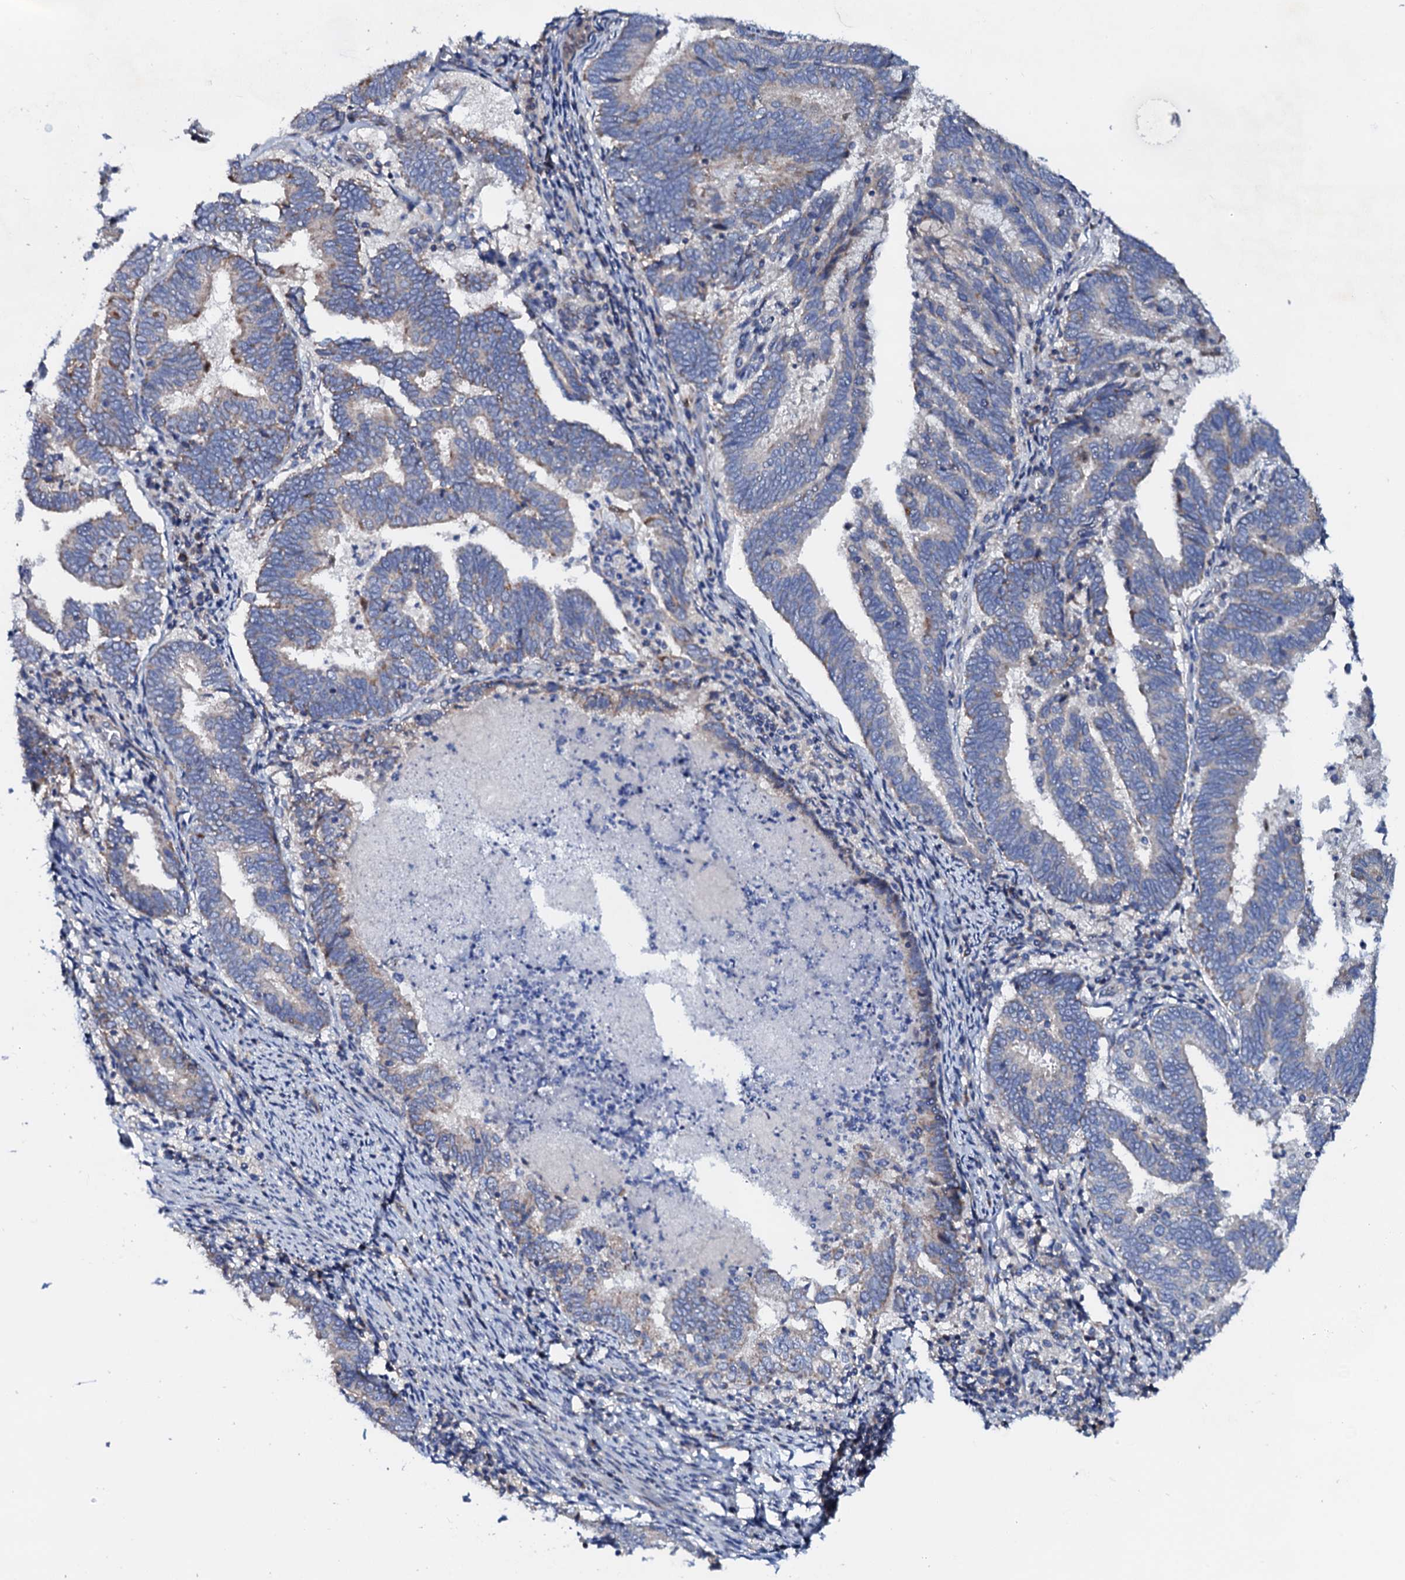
{"staining": {"intensity": "moderate", "quantity": "<25%", "location": "cytoplasmic/membranous"}, "tissue": "endometrial cancer", "cell_type": "Tumor cells", "image_type": "cancer", "snomed": [{"axis": "morphology", "description": "Adenocarcinoma, NOS"}, {"axis": "topography", "description": "Endometrium"}], "caption": "Moderate cytoplasmic/membranous staining for a protein is present in approximately <25% of tumor cells of endometrial cancer using IHC.", "gene": "MRPL48", "patient": {"sex": "female", "age": 80}}